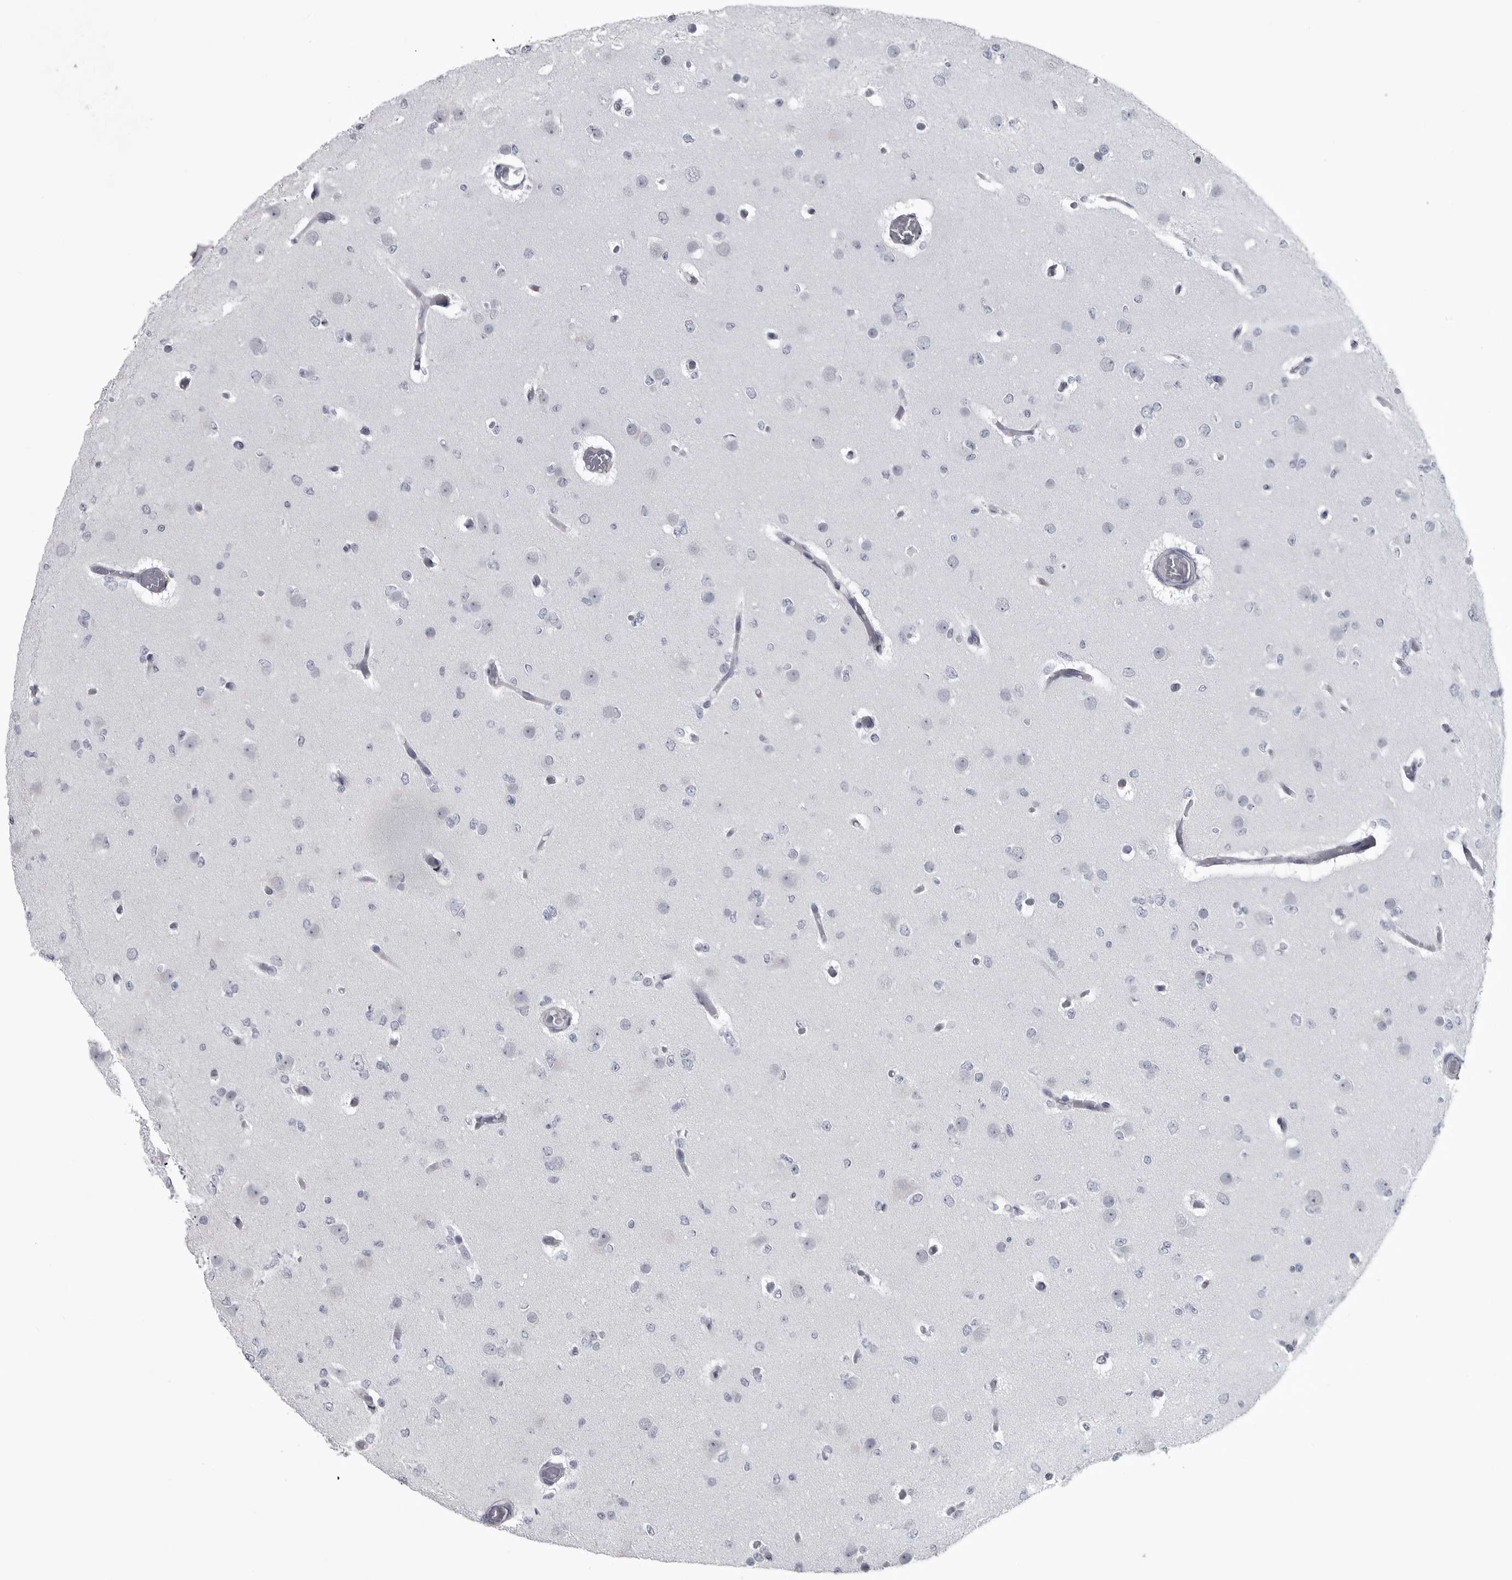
{"staining": {"intensity": "negative", "quantity": "none", "location": "none"}, "tissue": "glioma", "cell_type": "Tumor cells", "image_type": "cancer", "snomed": [{"axis": "morphology", "description": "Glioma, malignant, Low grade"}, {"axis": "topography", "description": "Brain"}], "caption": "There is no significant positivity in tumor cells of glioma.", "gene": "MYOC", "patient": {"sex": "female", "age": 22}}